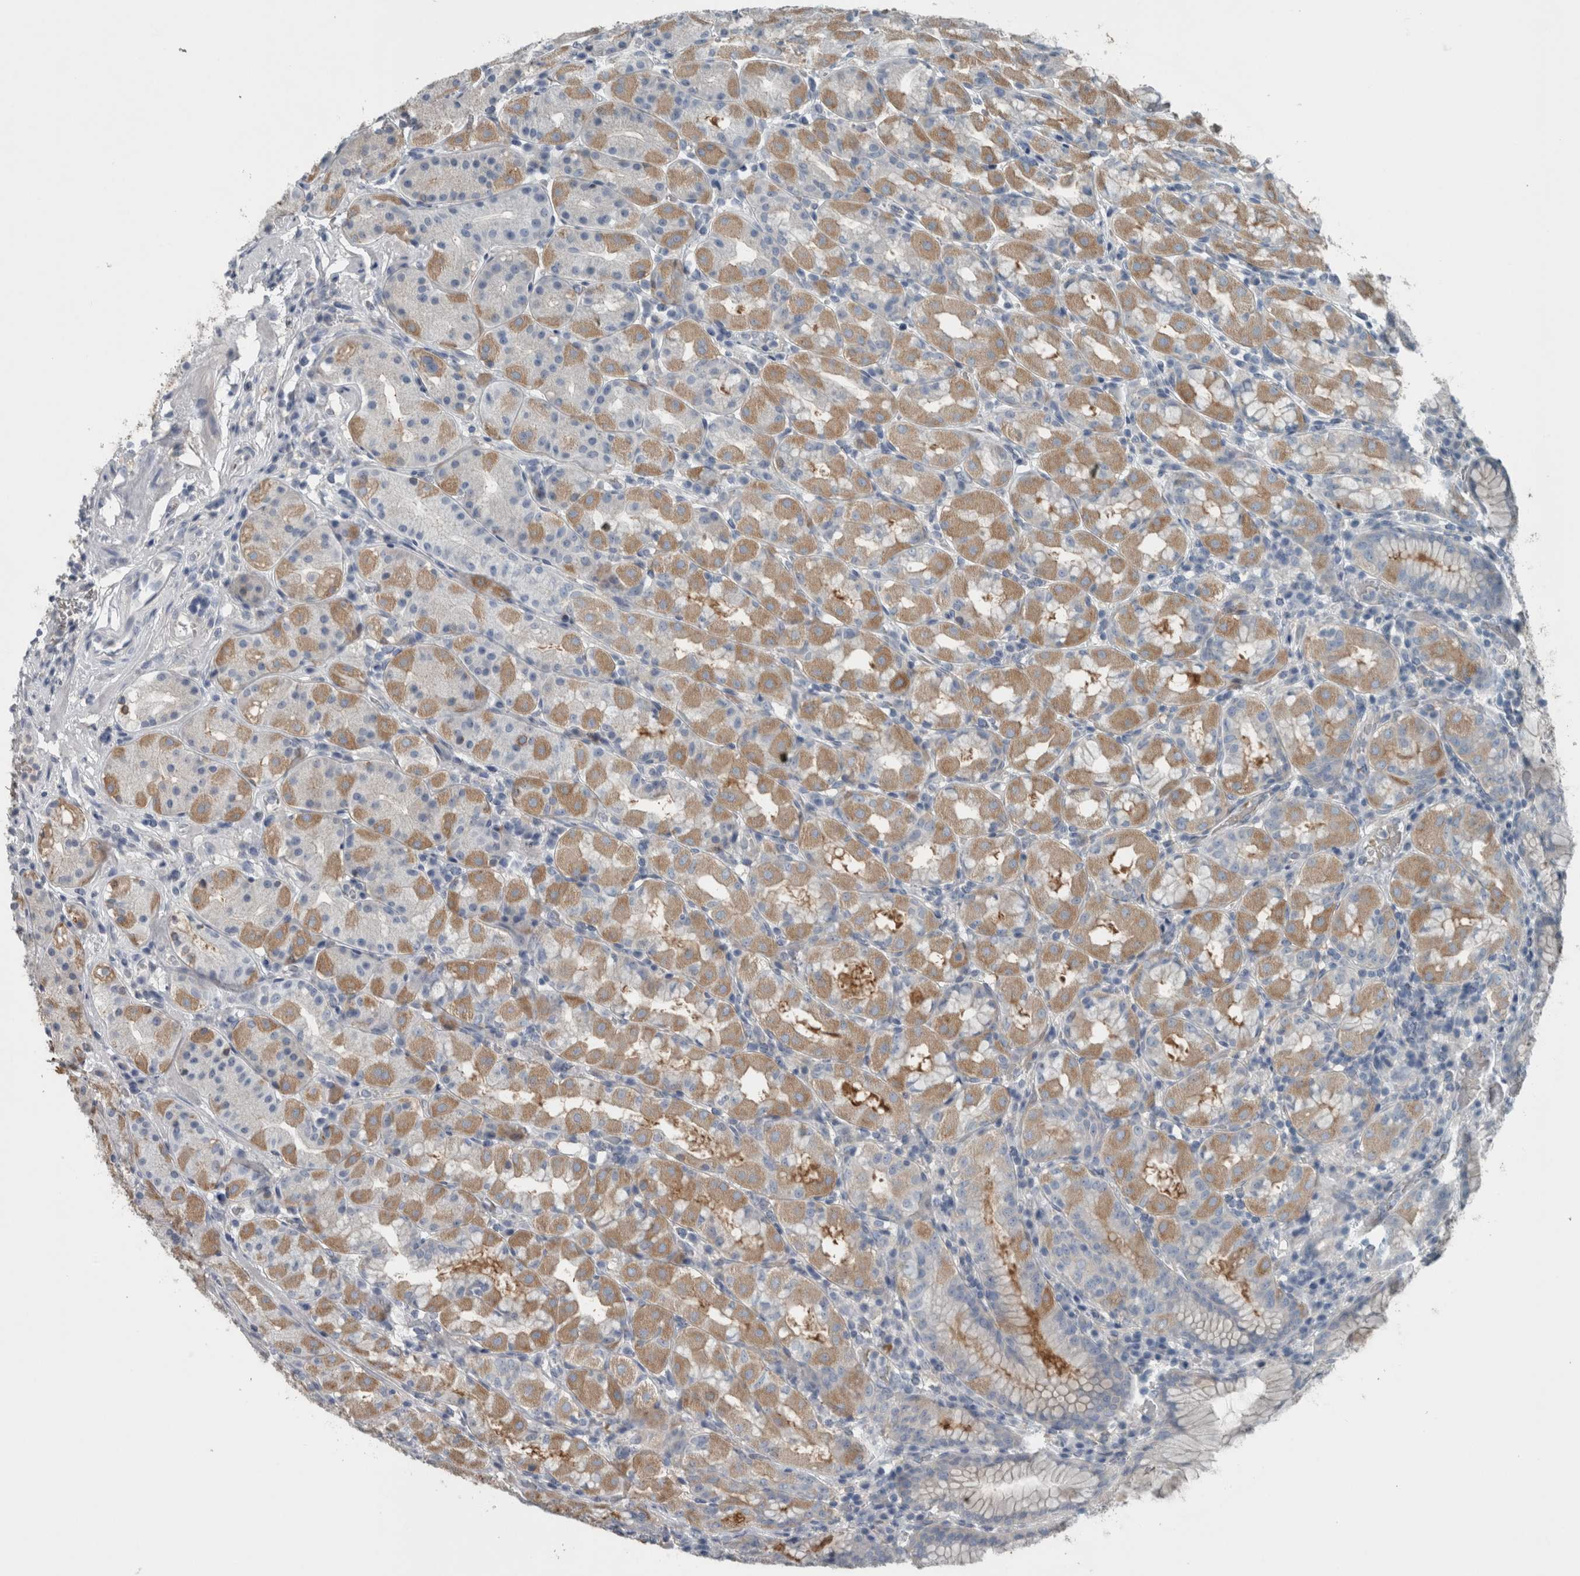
{"staining": {"intensity": "moderate", "quantity": "25%-75%", "location": "cytoplasmic/membranous"}, "tissue": "stomach", "cell_type": "Glandular cells", "image_type": "normal", "snomed": [{"axis": "morphology", "description": "Normal tissue, NOS"}, {"axis": "topography", "description": "Stomach, lower"}], "caption": "Protein expression analysis of benign stomach displays moderate cytoplasmic/membranous staining in approximately 25%-75% of glandular cells. Using DAB (brown) and hematoxylin (blue) stains, captured at high magnification using brightfield microscopy.", "gene": "SH3GL2", "patient": {"sex": "female", "age": 56}}